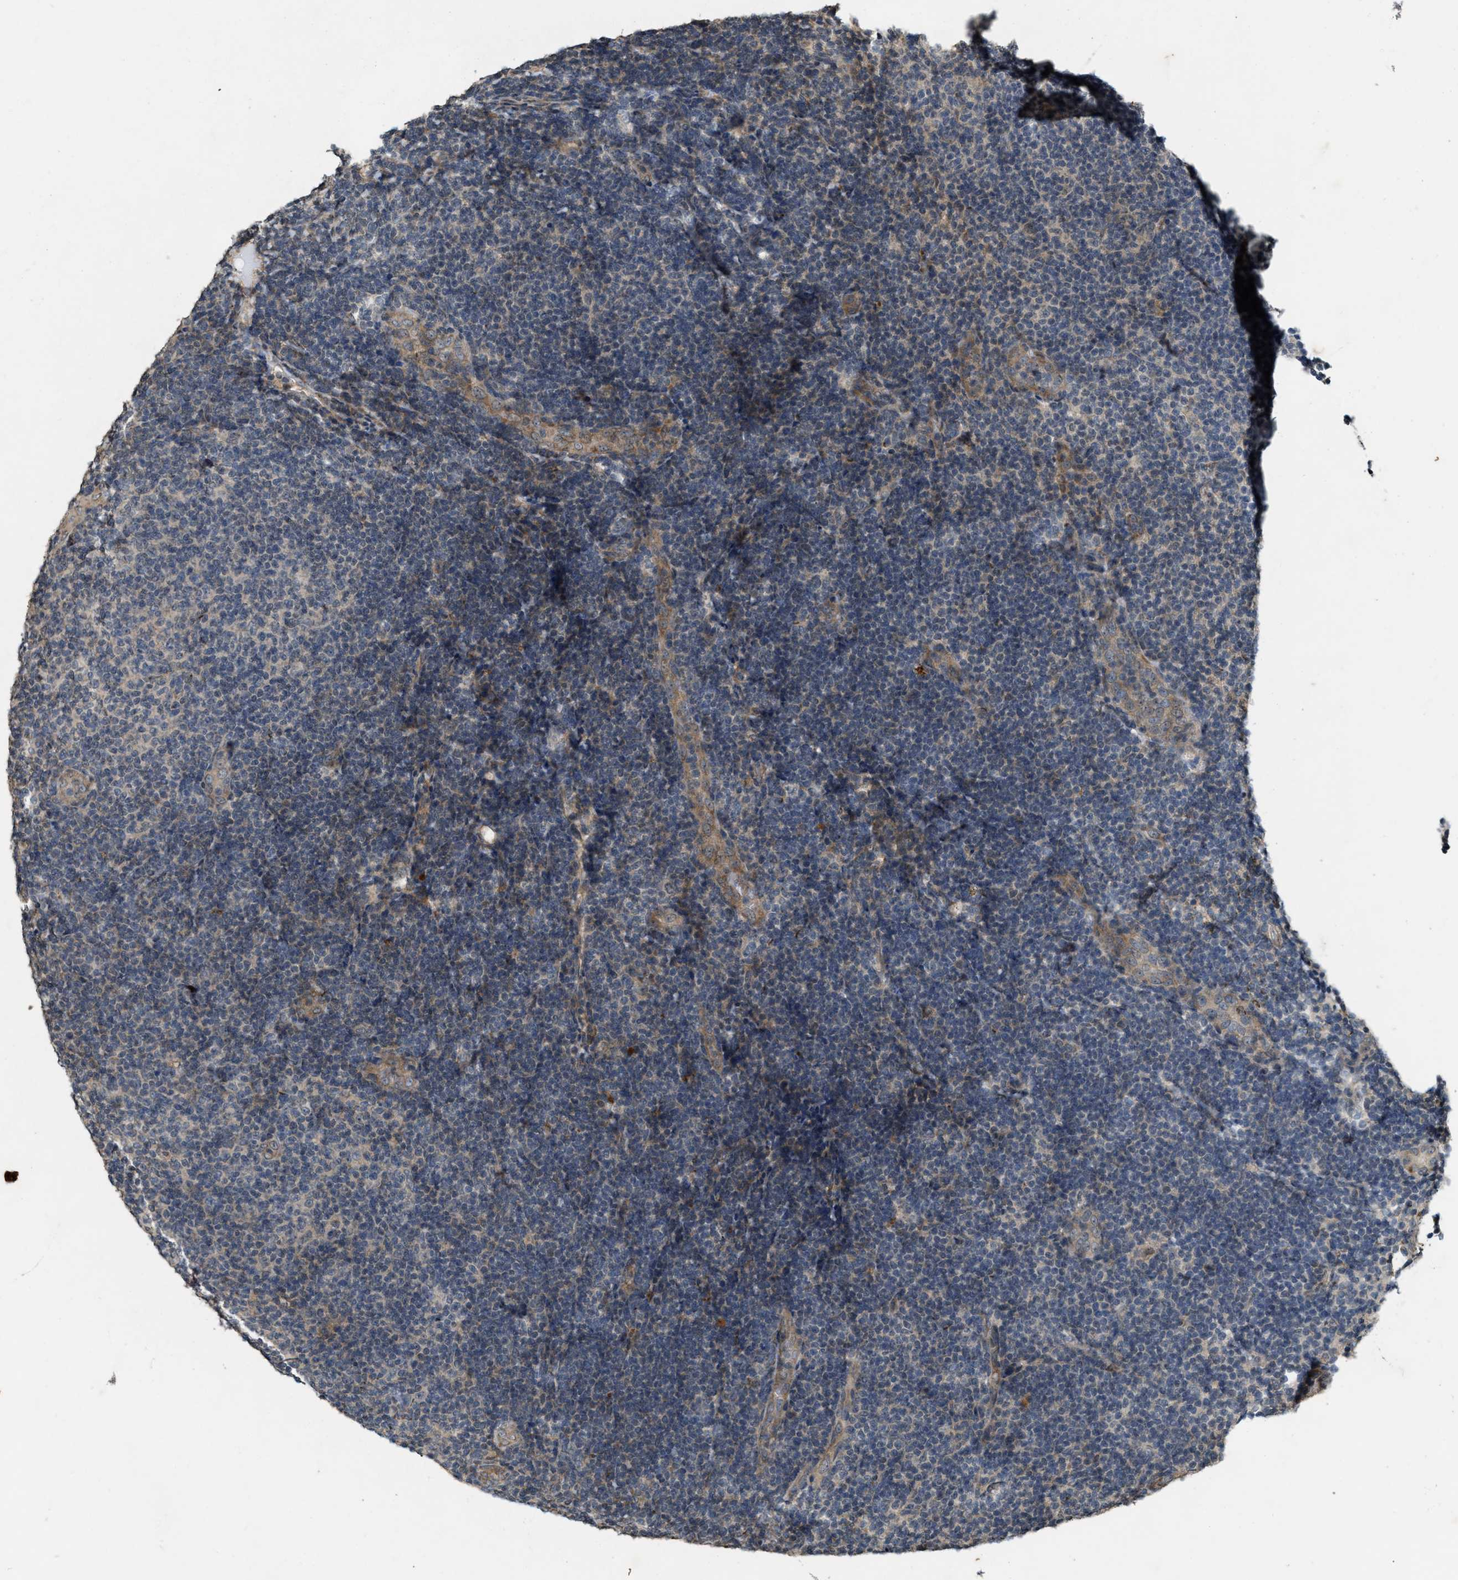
{"staining": {"intensity": "weak", "quantity": "<25%", "location": "cytoplasmic/membranous"}, "tissue": "lymphoma", "cell_type": "Tumor cells", "image_type": "cancer", "snomed": [{"axis": "morphology", "description": "Malignant lymphoma, non-Hodgkin's type, Low grade"}, {"axis": "topography", "description": "Lymph node"}], "caption": "Tumor cells are negative for protein expression in human lymphoma.", "gene": "KIF21A", "patient": {"sex": "male", "age": 83}}